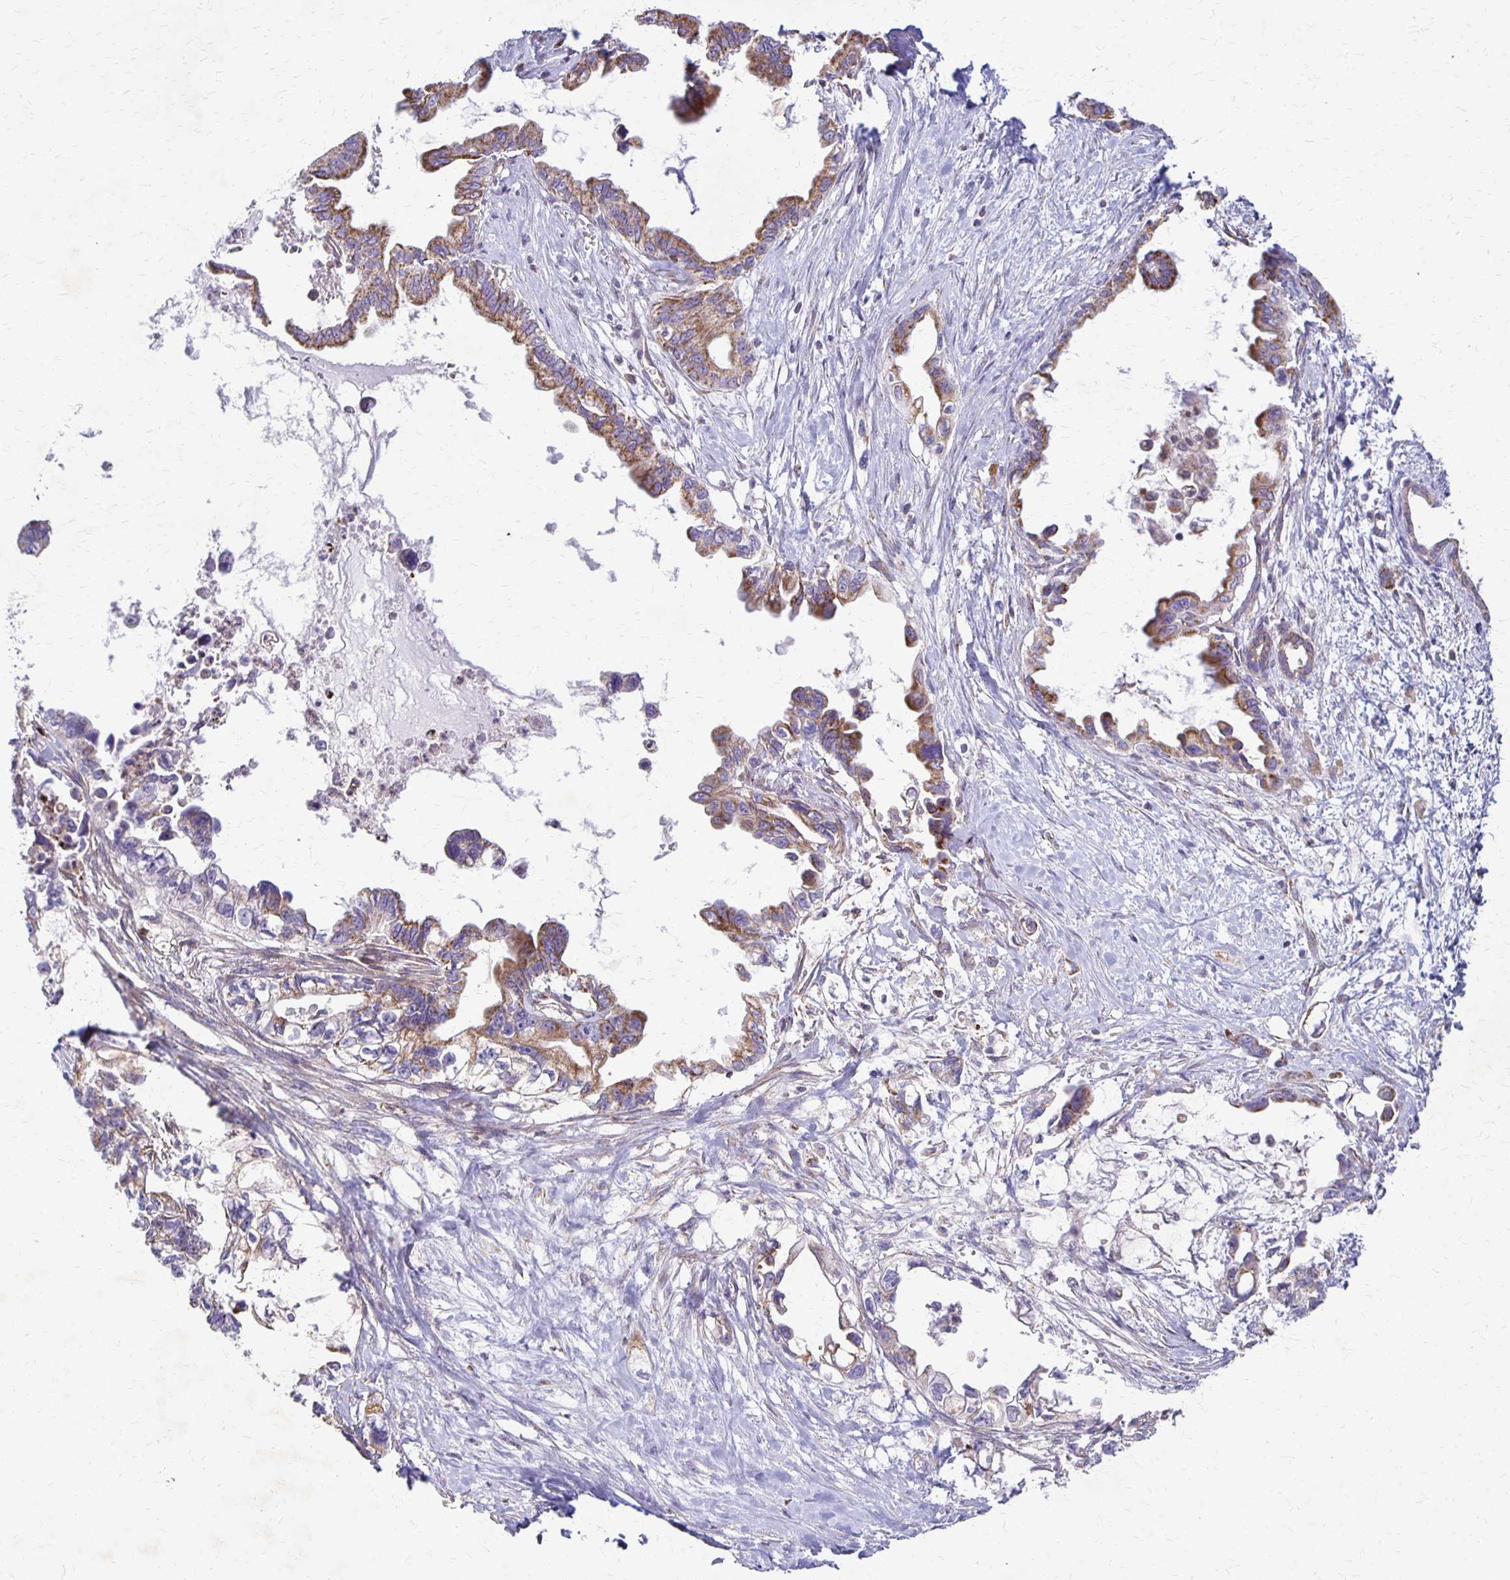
{"staining": {"intensity": "weak", "quantity": "25%-75%", "location": "cytoplasmic/membranous"}, "tissue": "pancreatic cancer", "cell_type": "Tumor cells", "image_type": "cancer", "snomed": [{"axis": "morphology", "description": "Adenocarcinoma, NOS"}, {"axis": "topography", "description": "Pancreas"}], "caption": "This micrograph displays IHC staining of human pancreatic adenocarcinoma, with low weak cytoplasmic/membranous staining in about 25%-75% of tumor cells.", "gene": "EIF4EBP2", "patient": {"sex": "male", "age": 61}}